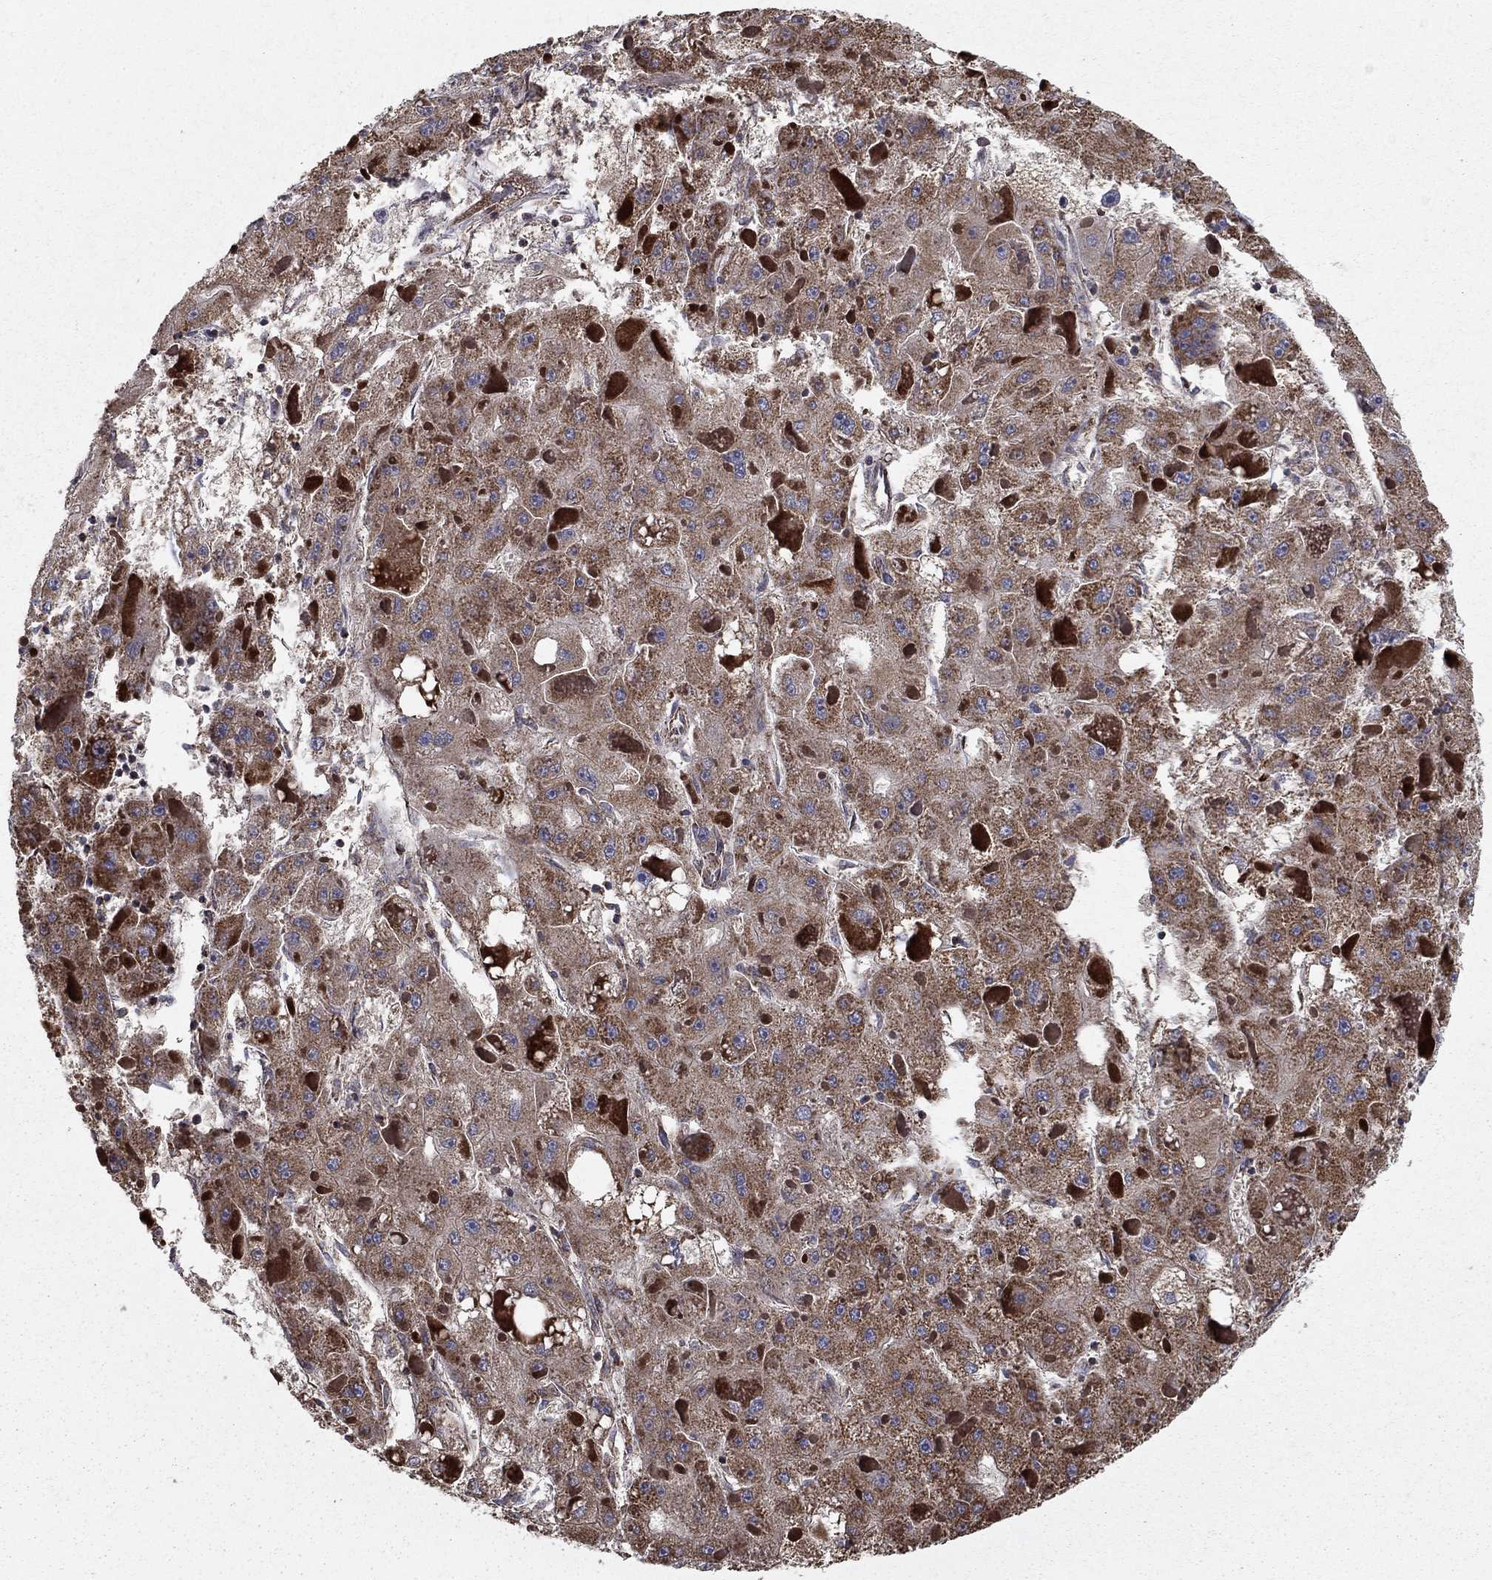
{"staining": {"intensity": "strong", "quantity": "25%-75%", "location": "cytoplasmic/membranous"}, "tissue": "liver cancer", "cell_type": "Tumor cells", "image_type": "cancer", "snomed": [{"axis": "morphology", "description": "Carcinoma, Hepatocellular, NOS"}, {"axis": "topography", "description": "Liver"}], "caption": "Immunohistochemical staining of liver cancer (hepatocellular carcinoma) reveals strong cytoplasmic/membranous protein expression in about 25%-75% of tumor cells. Nuclei are stained in blue.", "gene": "NDUFS8", "patient": {"sex": "female", "age": 73}}